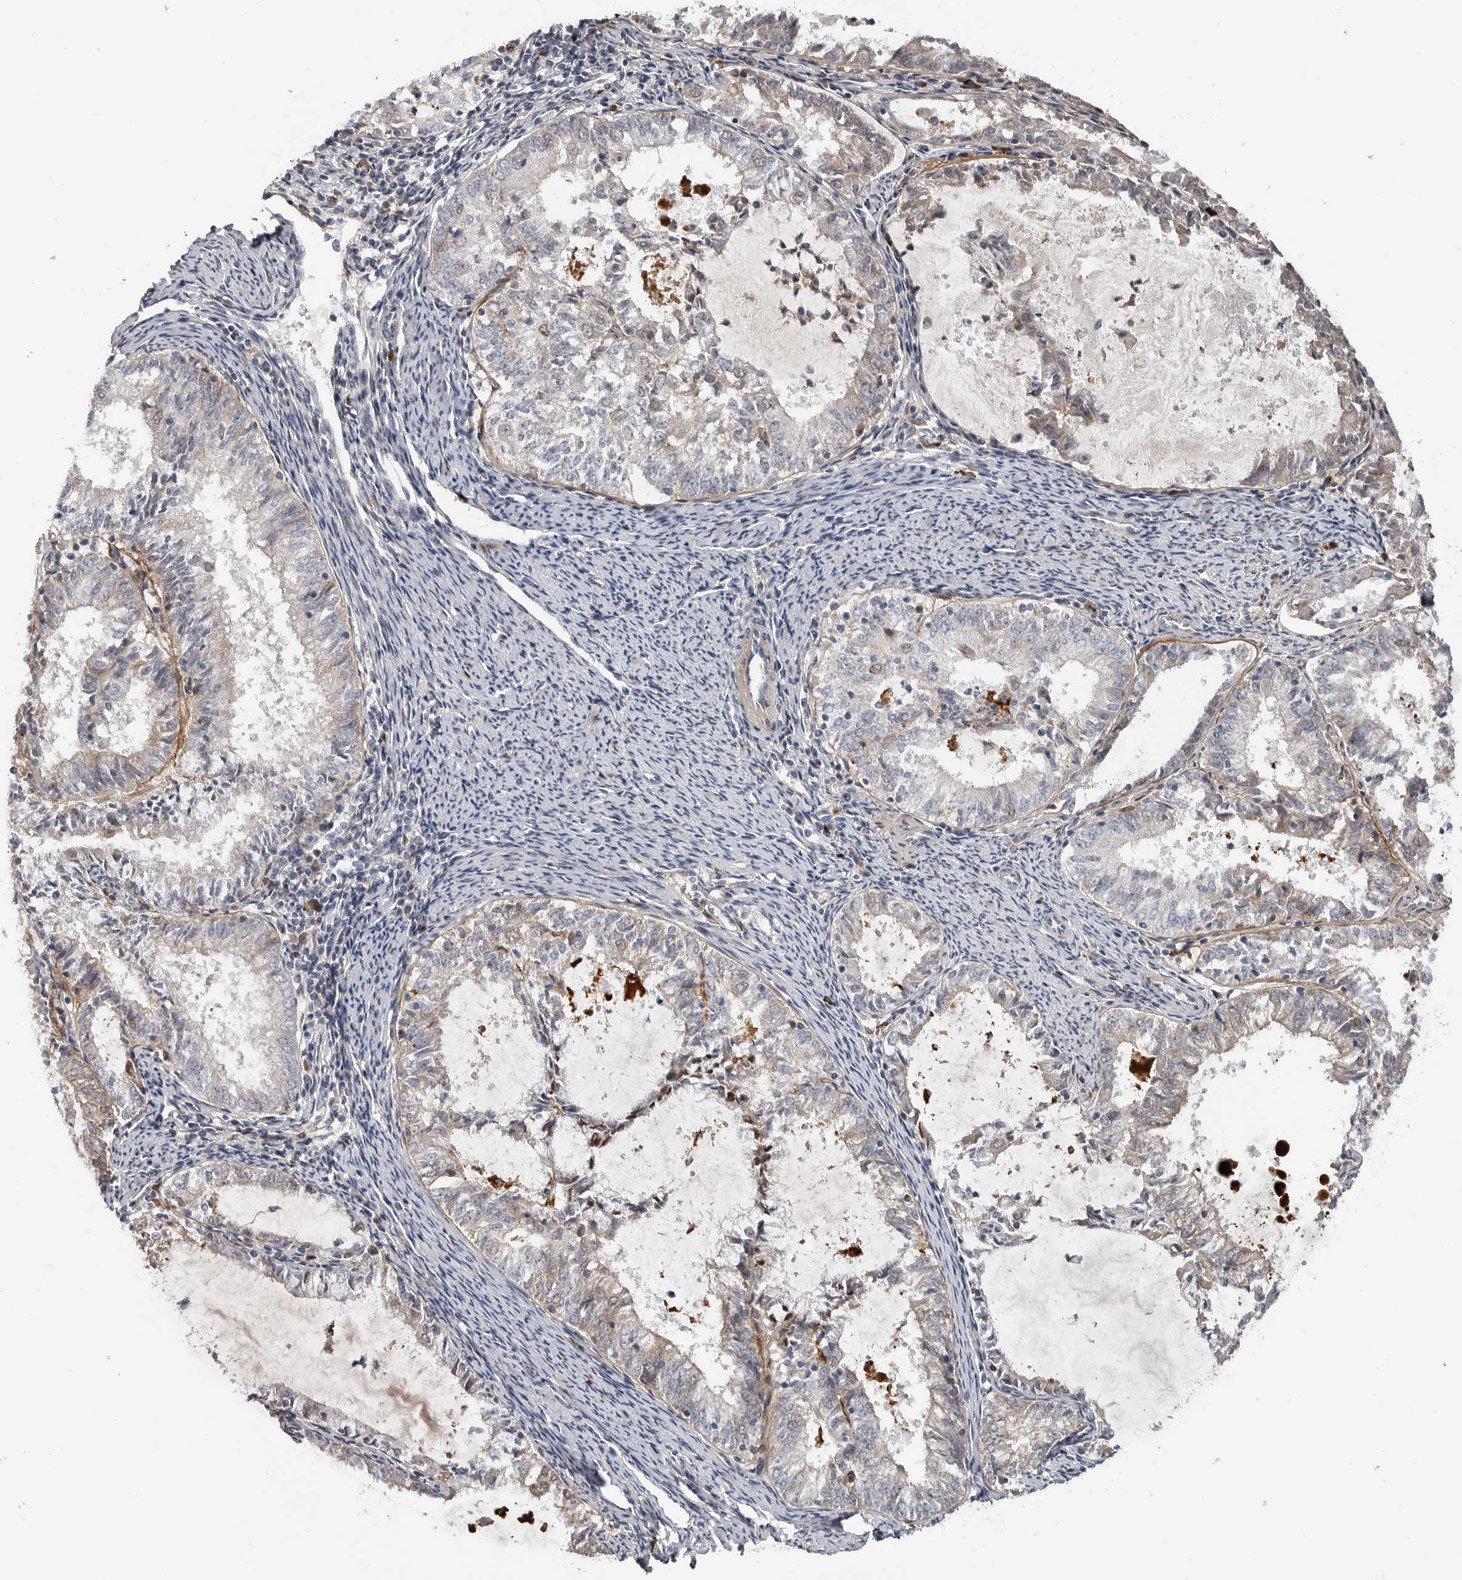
{"staining": {"intensity": "negative", "quantity": "none", "location": "none"}, "tissue": "endometrial cancer", "cell_type": "Tumor cells", "image_type": "cancer", "snomed": [{"axis": "morphology", "description": "Adenocarcinoma, NOS"}, {"axis": "topography", "description": "Endometrium"}], "caption": "This is an immunohistochemistry histopathology image of endometrial cancer (adenocarcinoma). There is no positivity in tumor cells.", "gene": "ZNF277", "patient": {"sex": "female", "age": 57}}